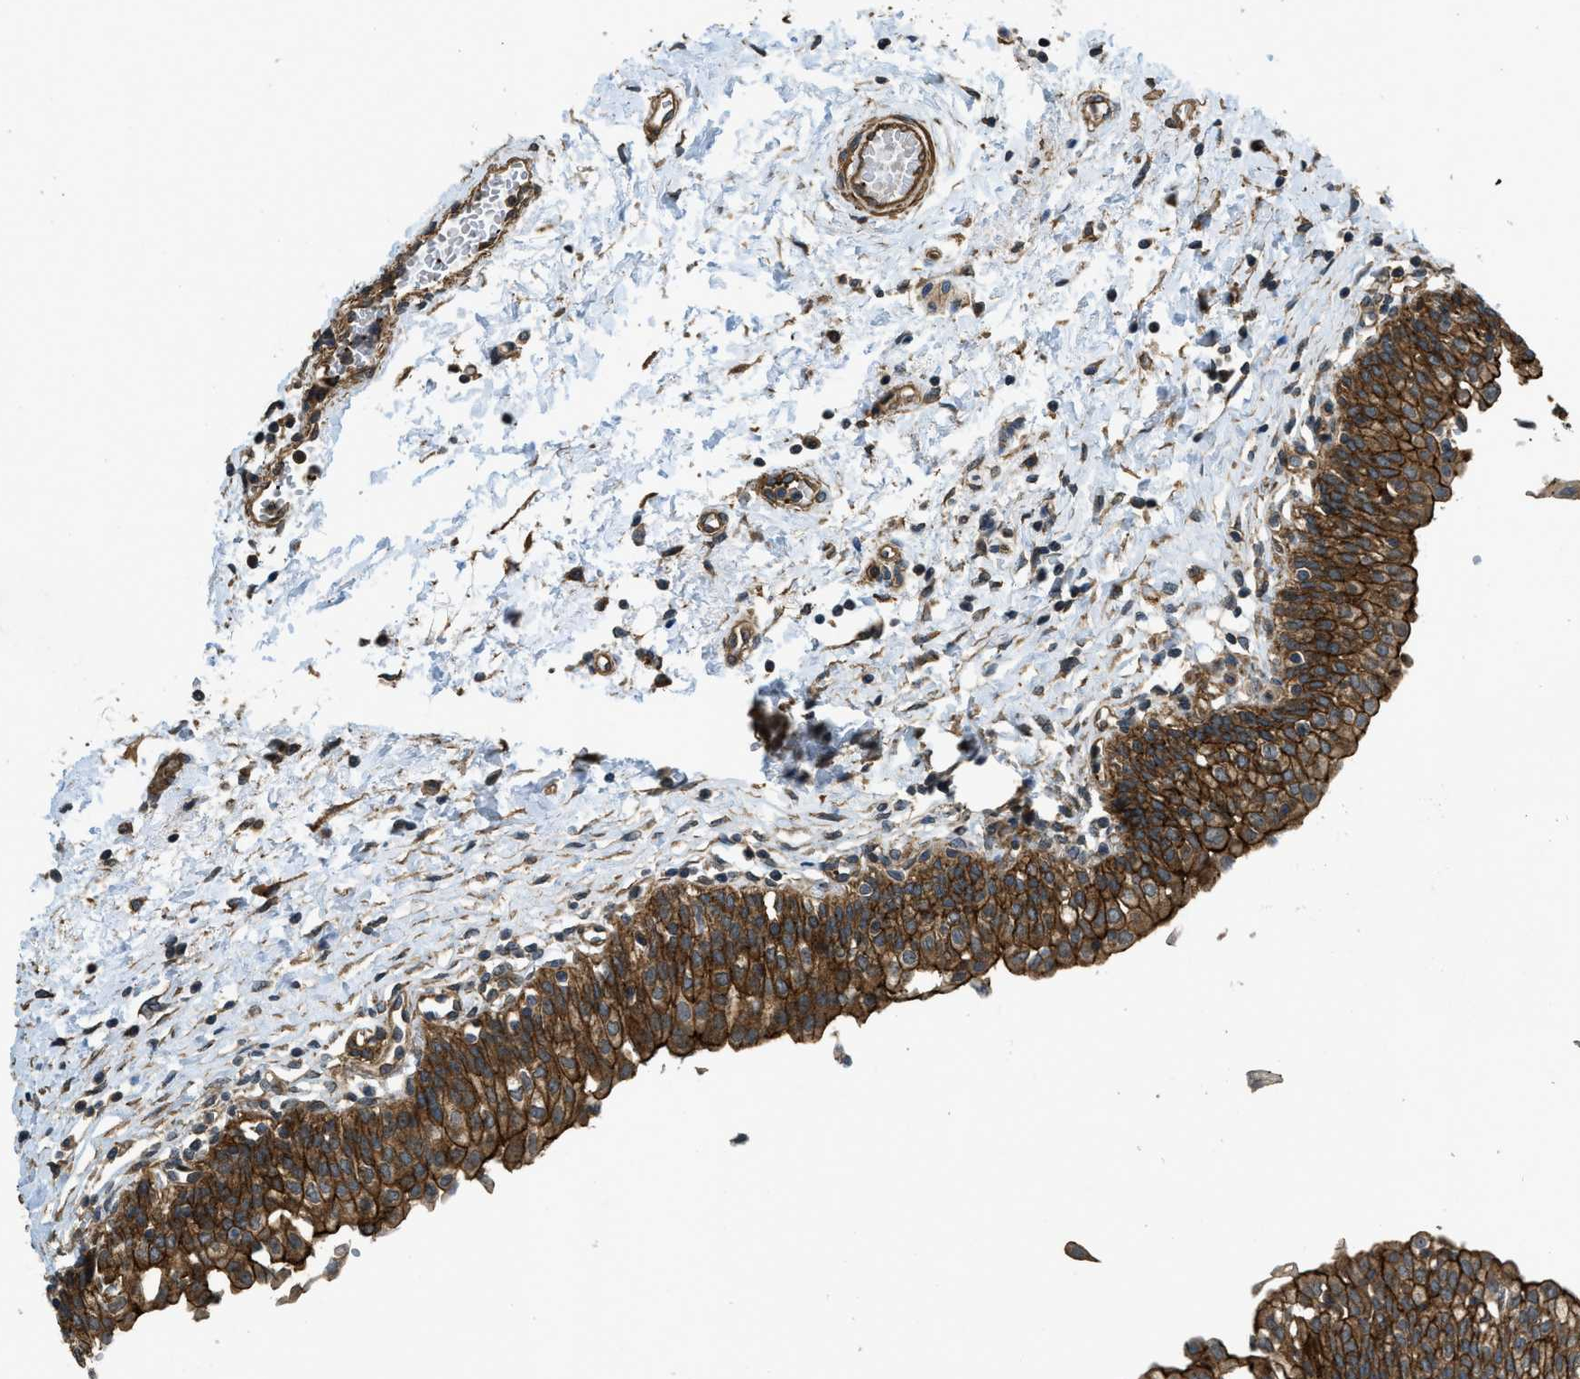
{"staining": {"intensity": "strong", "quantity": ">75%", "location": "cytoplasmic/membranous"}, "tissue": "urinary bladder", "cell_type": "Urothelial cells", "image_type": "normal", "snomed": [{"axis": "morphology", "description": "Normal tissue, NOS"}, {"axis": "topography", "description": "Urinary bladder"}], "caption": "High-power microscopy captured an immunohistochemistry micrograph of normal urinary bladder, revealing strong cytoplasmic/membranous expression in about >75% of urothelial cells. The protein is stained brown, and the nuclei are stained in blue (DAB IHC with brightfield microscopy, high magnification).", "gene": "CGN", "patient": {"sex": "male", "age": 55}}